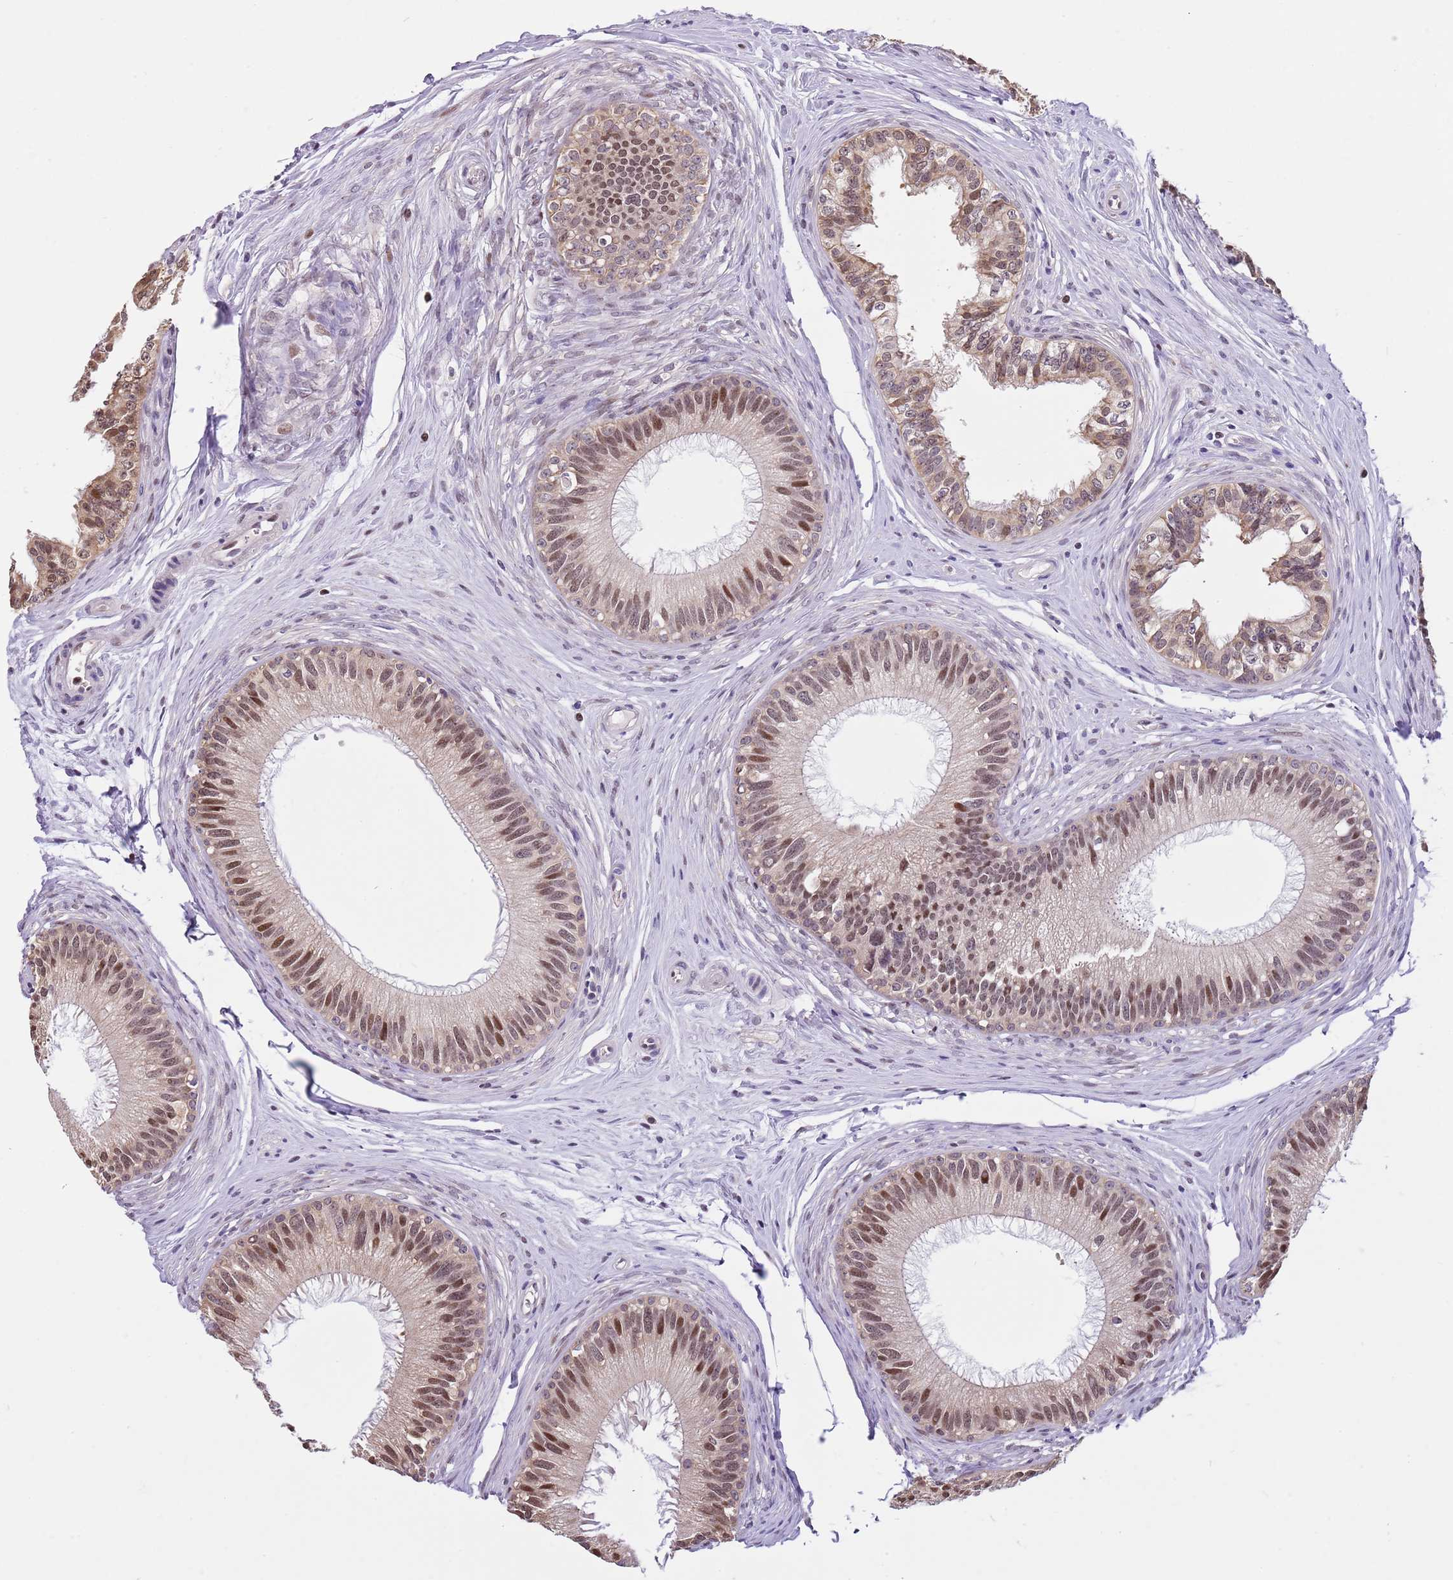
{"staining": {"intensity": "moderate", "quantity": ">75%", "location": "cytoplasmic/membranous,nuclear"}, "tissue": "epididymis", "cell_type": "Glandular cells", "image_type": "normal", "snomed": [{"axis": "morphology", "description": "Normal tissue, NOS"}, {"axis": "topography", "description": "Epididymis"}], "caption": "A high-resolution micrograph shows immunohistochemistry (IHC) staining of normal epididymis, which demonstrates moderate cytoplasmic/membranous,nuclear positivity in about >75% of glandular cells. Using DAB (3,3'-diaminobenzidine) (brown) and hematoxylin (blue) stains, captured at high magnification using brightfield microscopy.", "gene": "RFK", "patient": {"sex": "male", "age": 27}}